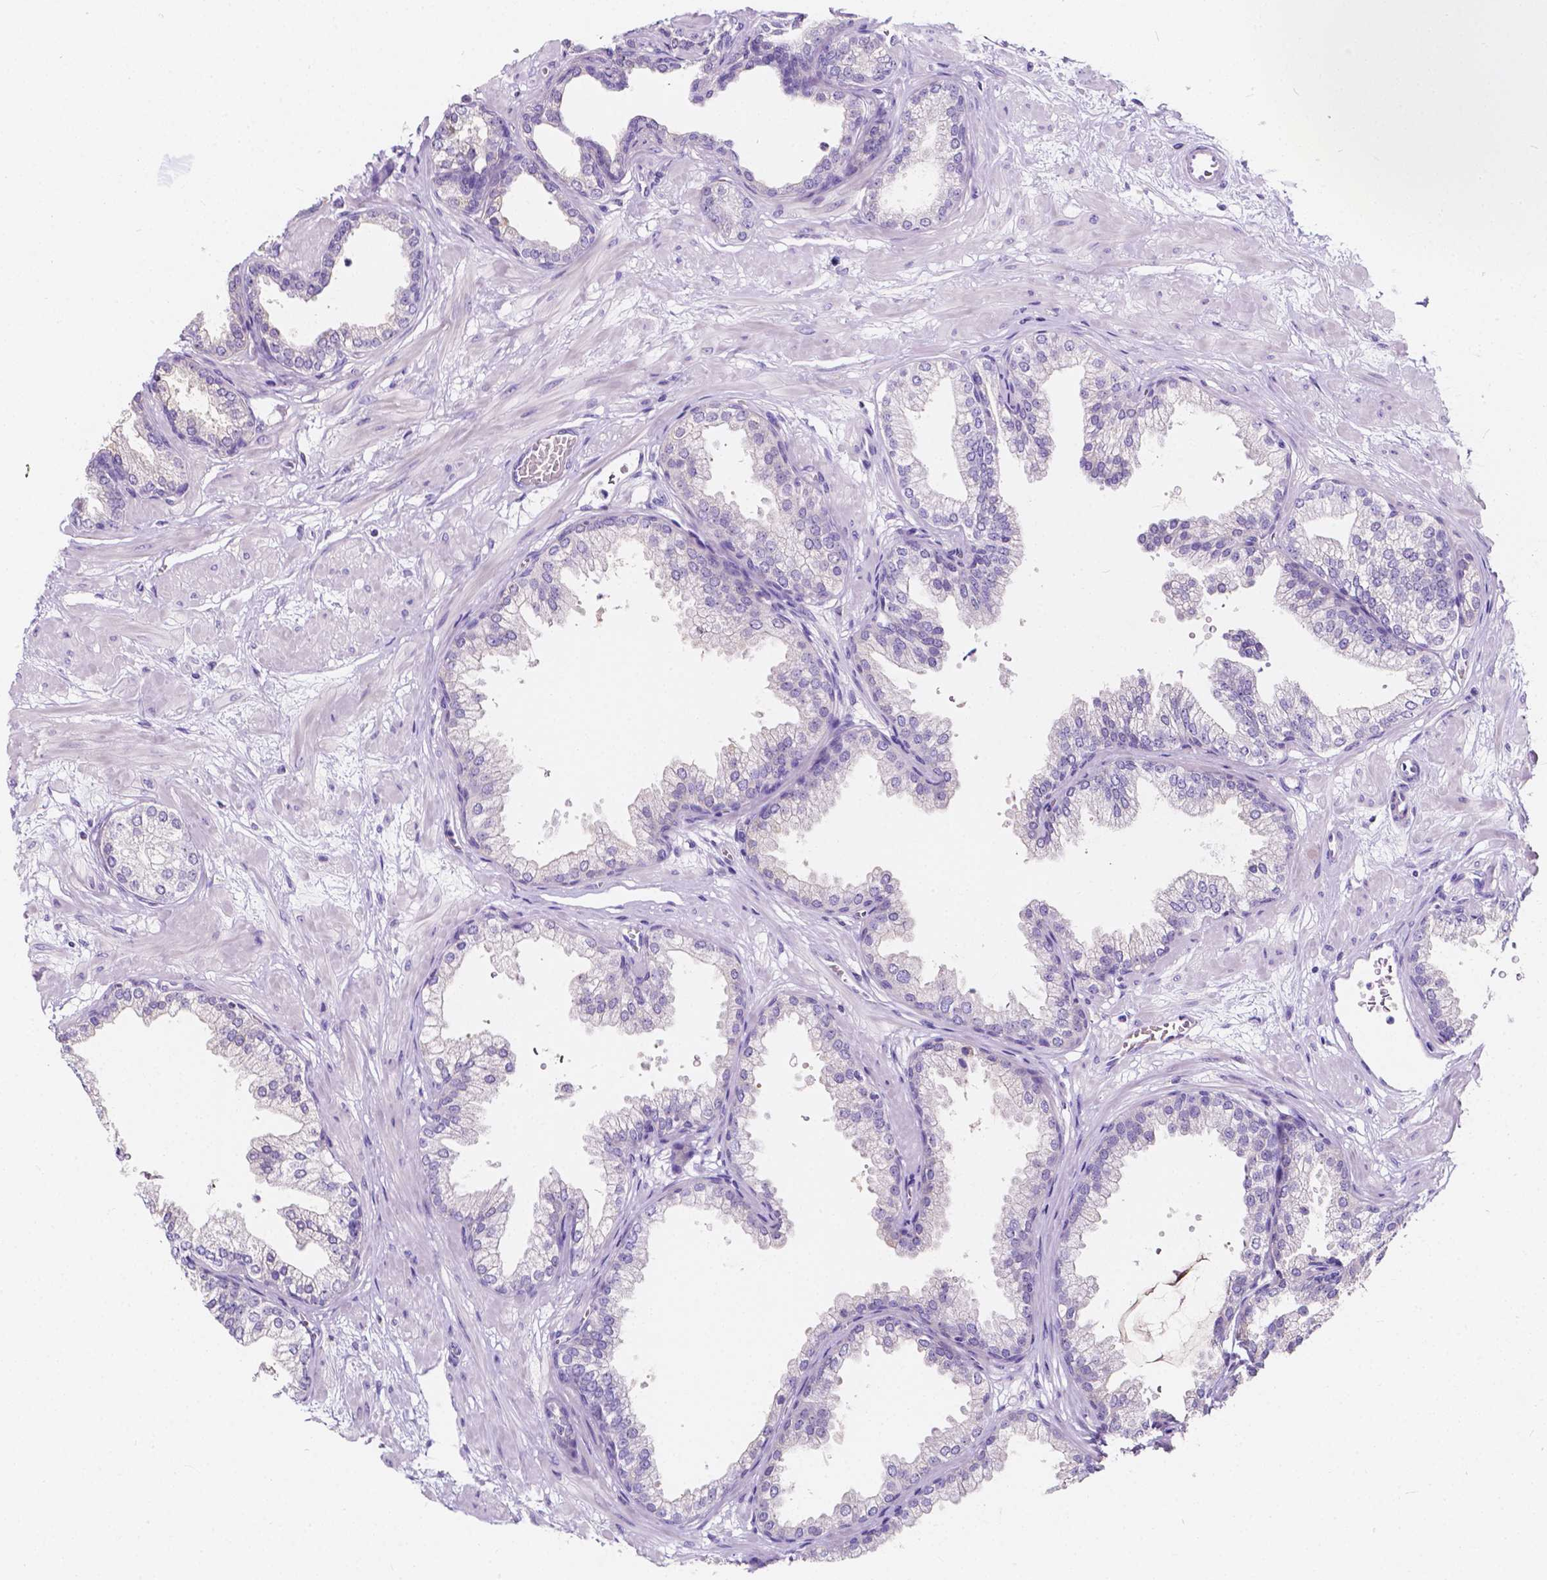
{"staining": {"intensity": "negative", "quantity": "none", "location": "none"}, "tissue": "prostate", "cell_type": "Glandular cells", "image_type": "normal", "snomed": [{"axis": "morphology", "description": "Normal tissue, NOS"}, {"axis": "topography", "description": "Prostate"}], "caption": "A high-resolution histopathology image shows IHC staining of normal prostate, which exhibits no significant positivity in glandular cells.", "gene": "CLSTN2", "patient": {"sex": "male", "age": 37}}